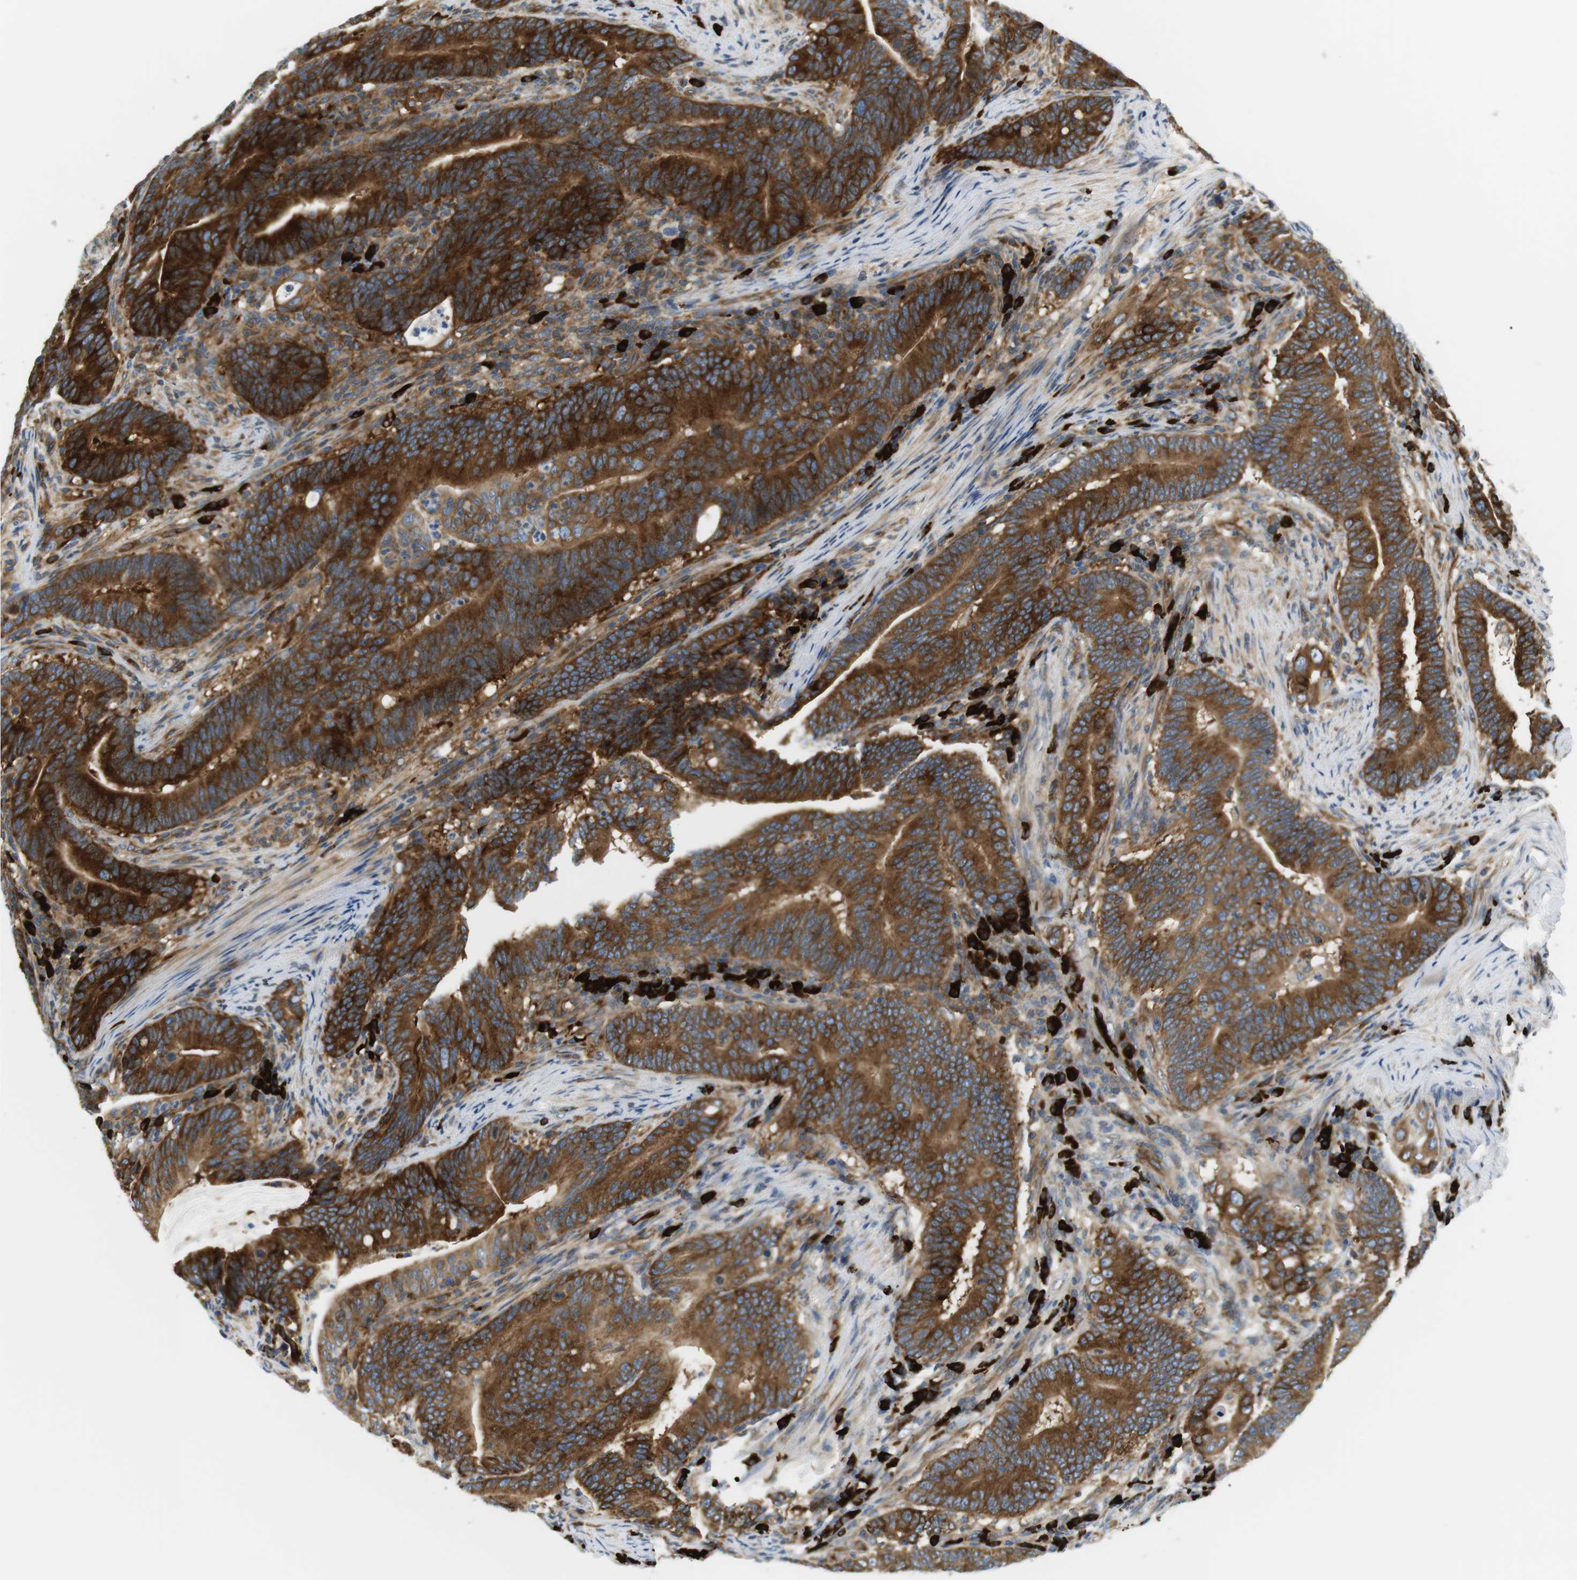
{"staining": {"intensity": "strong", "quantity": ">75%", "location": "cytoplasmic/membranous"}, "tissue": "colorectal cancer", "cell_type": "Tumor cells", "image_type": "cancer", "snomed": [{"axis": "morphology", "description": "Normal tissue, NOS"}, {"axis": "morphology", "description": "Adenocarcinoma, NOS"}, {"axis": "topography", "description": "Colon"}], "caption": "Immunohistochemical staining of colorectal cancer (adenocarcinoma) exhibits high levels of strong cytoplasmic/membranous expression in about >75% of tumor cells.", "gene": "TMEM200A", "patient": {"sex": "female", "age": 66}}